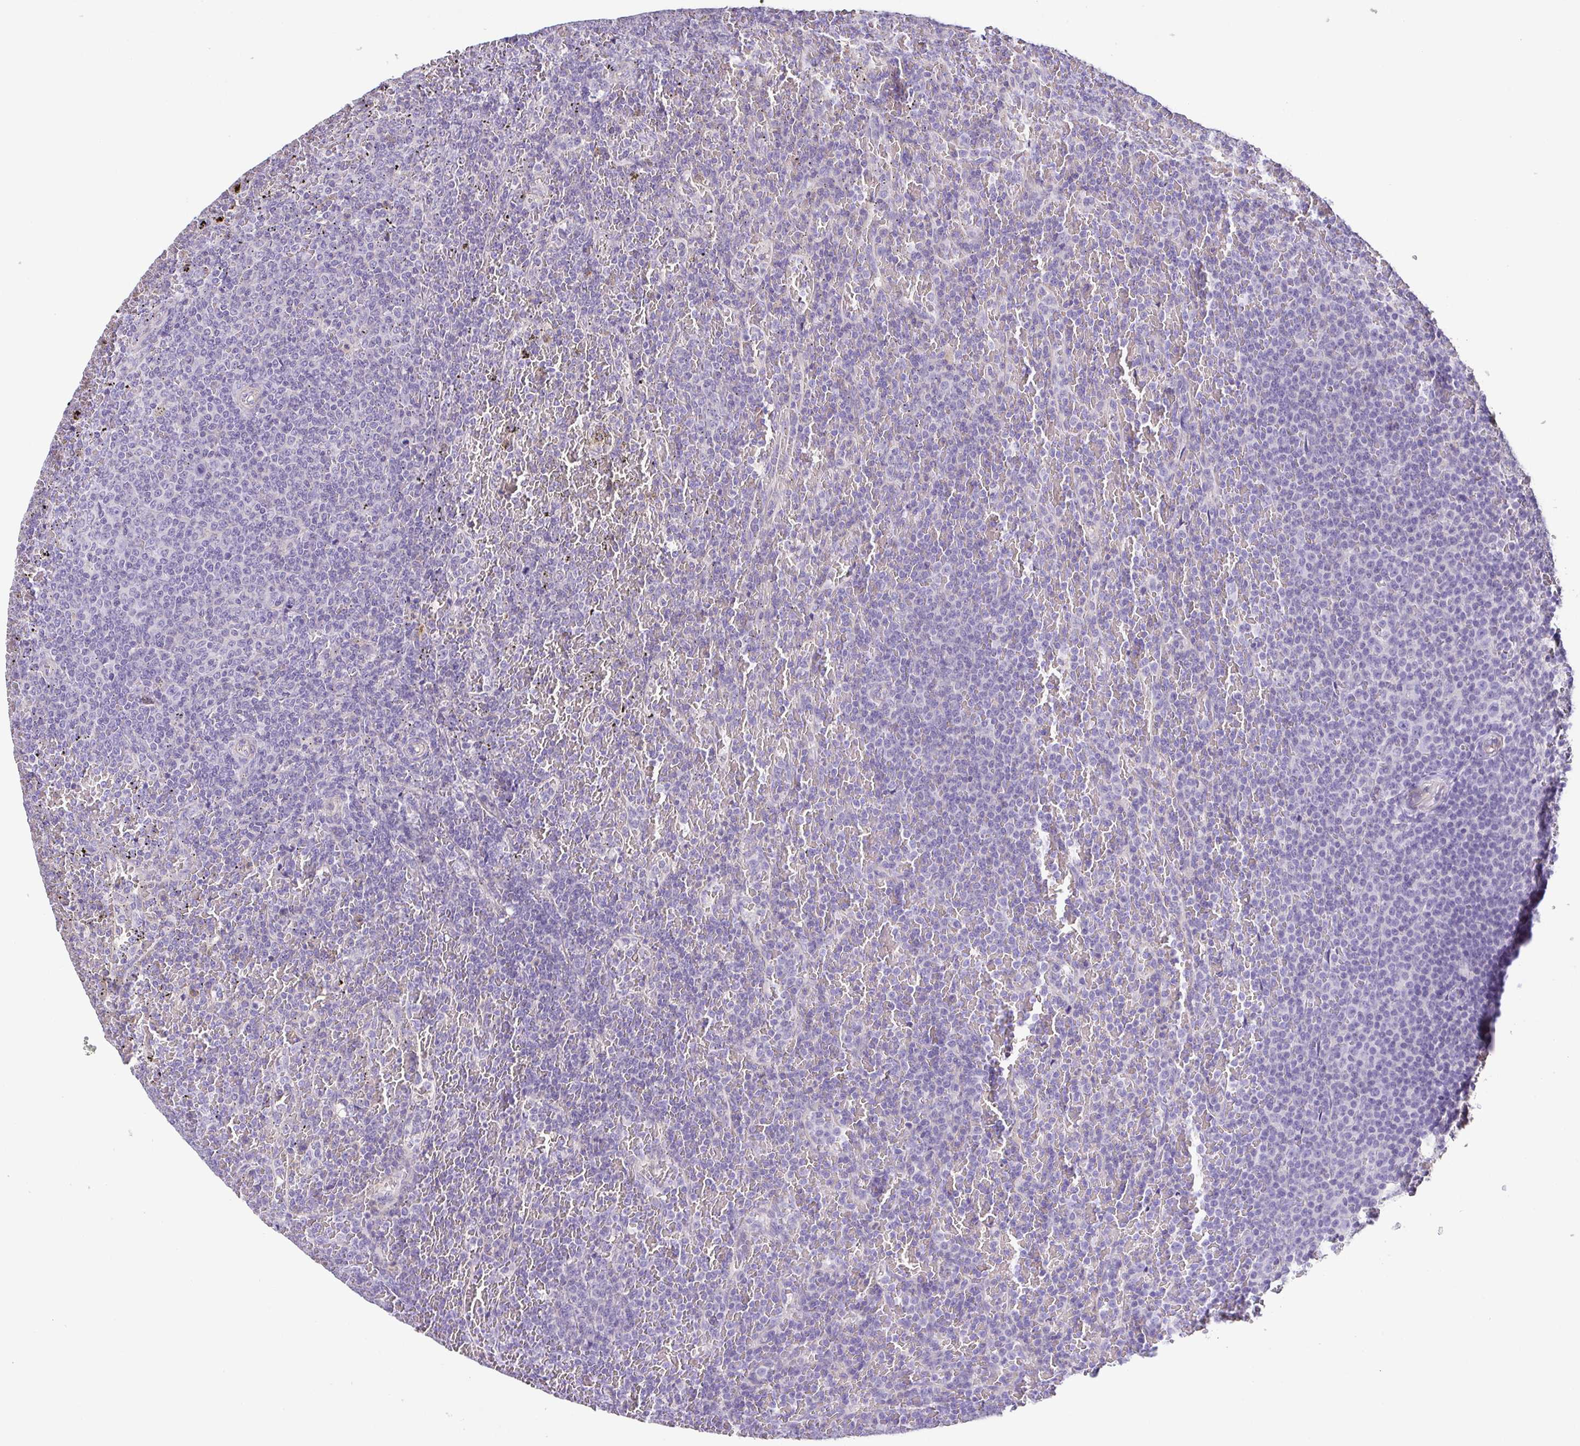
{"staining": {"intensity": "negative", "quantity": "none", "location": "none"}, "tissue": "lymphoma", "cell_type": "Tumor cells", "image_type": "cancer", "snomed": [{"axis": "morphology", "description": "Malignant lymphoma, non-Hodgkin's type, Low grade"}, {"axis": "topography", "description": "Spleen"}], "caption": "Micrograph shows no protein expression in tumor cells of lymphoma tissue.", "gene": "MYL6", "patient": {"sex": "female", "age": 77}}